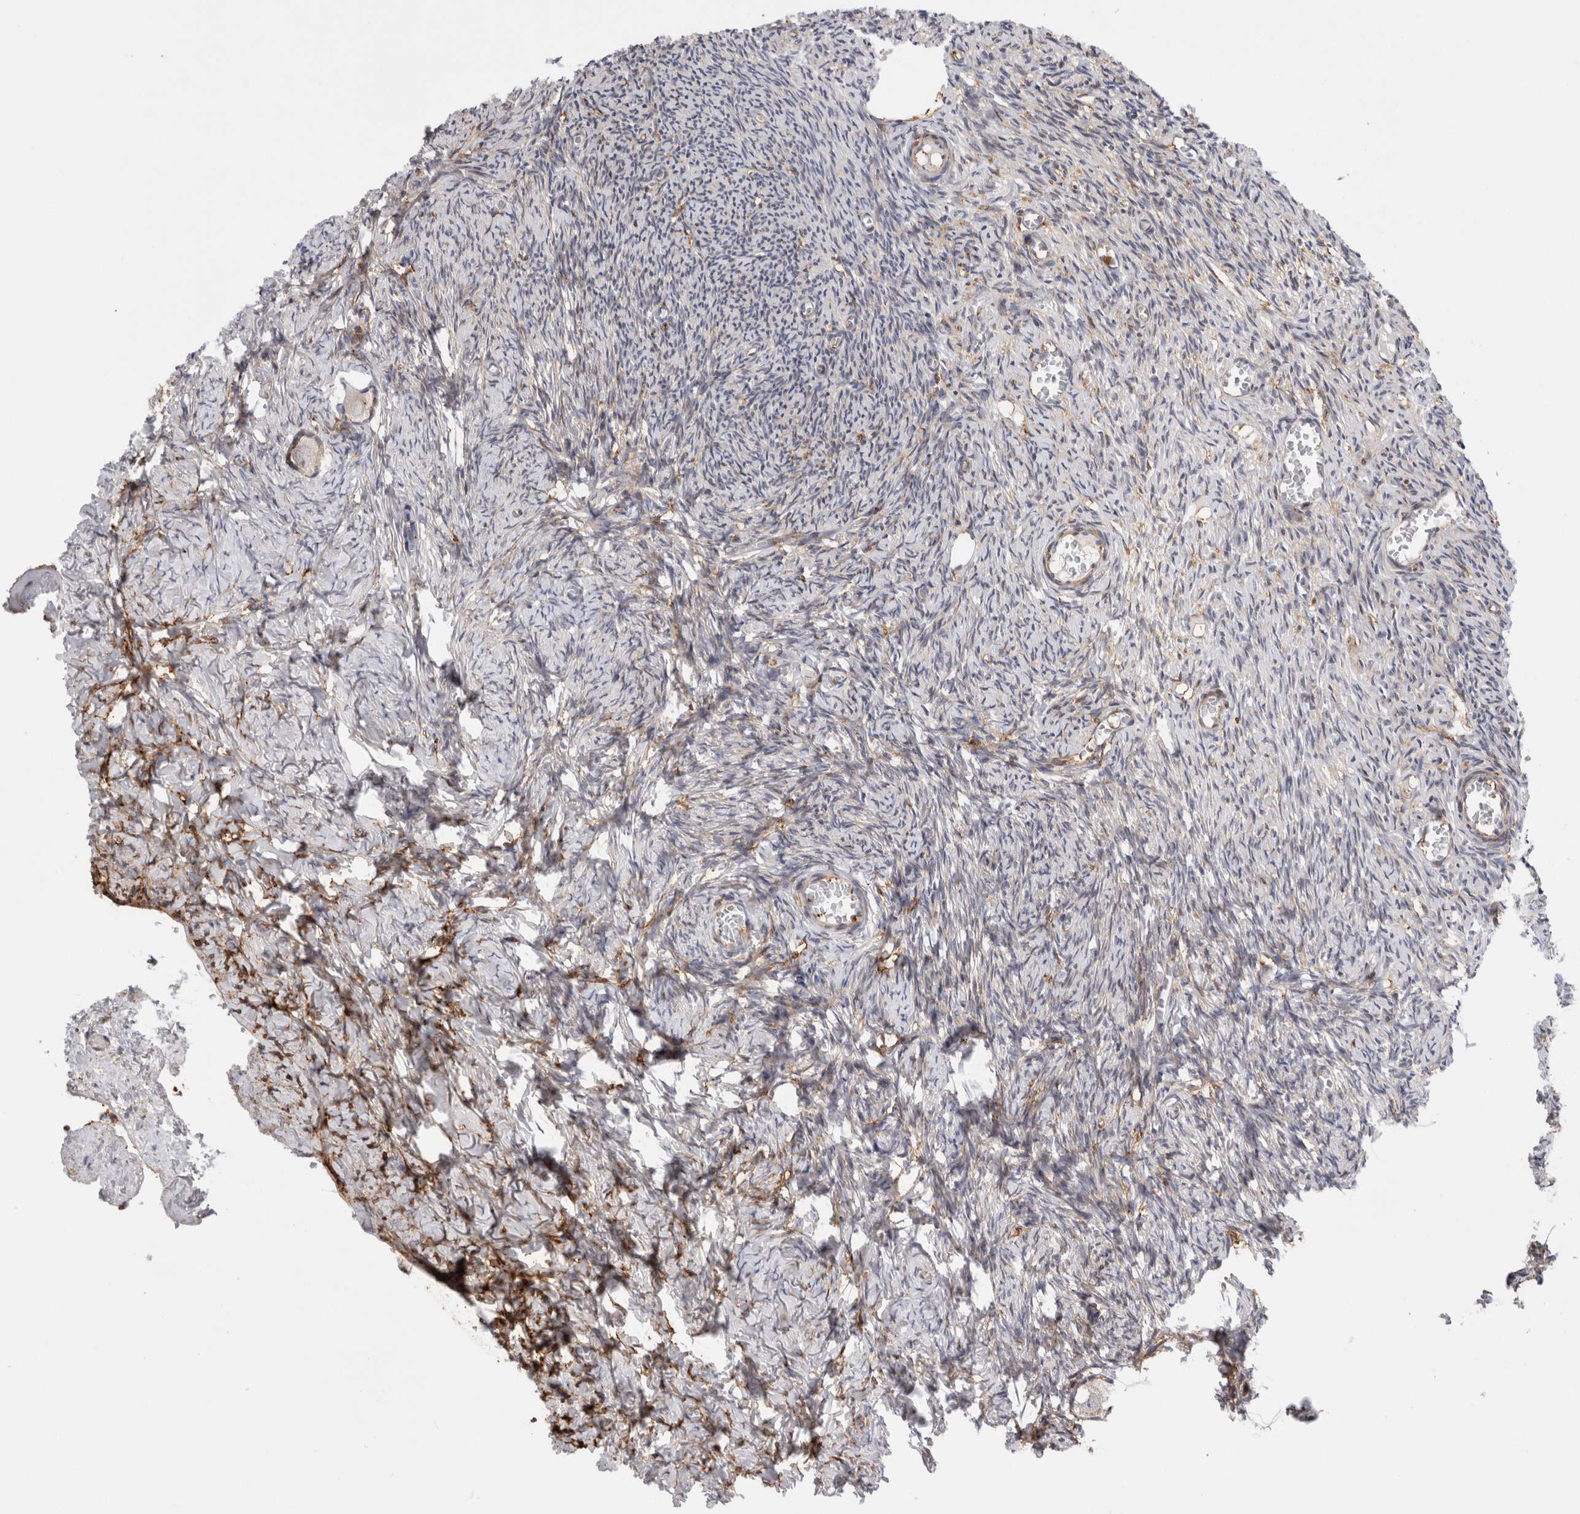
{"staining": {"intensity": "negative", "quantity": "none", "location": "none"}, "tissue": "ovary", "cell_type": "Follicle cells", "image_type": "normal", "snomed": [{"axis": "morphology", "description": "Normal tissue, NOS"}, {"axis": "topography", "description": "Ovary"}], "caption": "Immunohistochemistry (IHC) of unremarkable human ovary displays no staining in follicle cells. (DAB immunohistochemistry with hematoxylin counter stain).", "gene": "CCDC88B", "patient": {"sex": "female", "age": 27}}